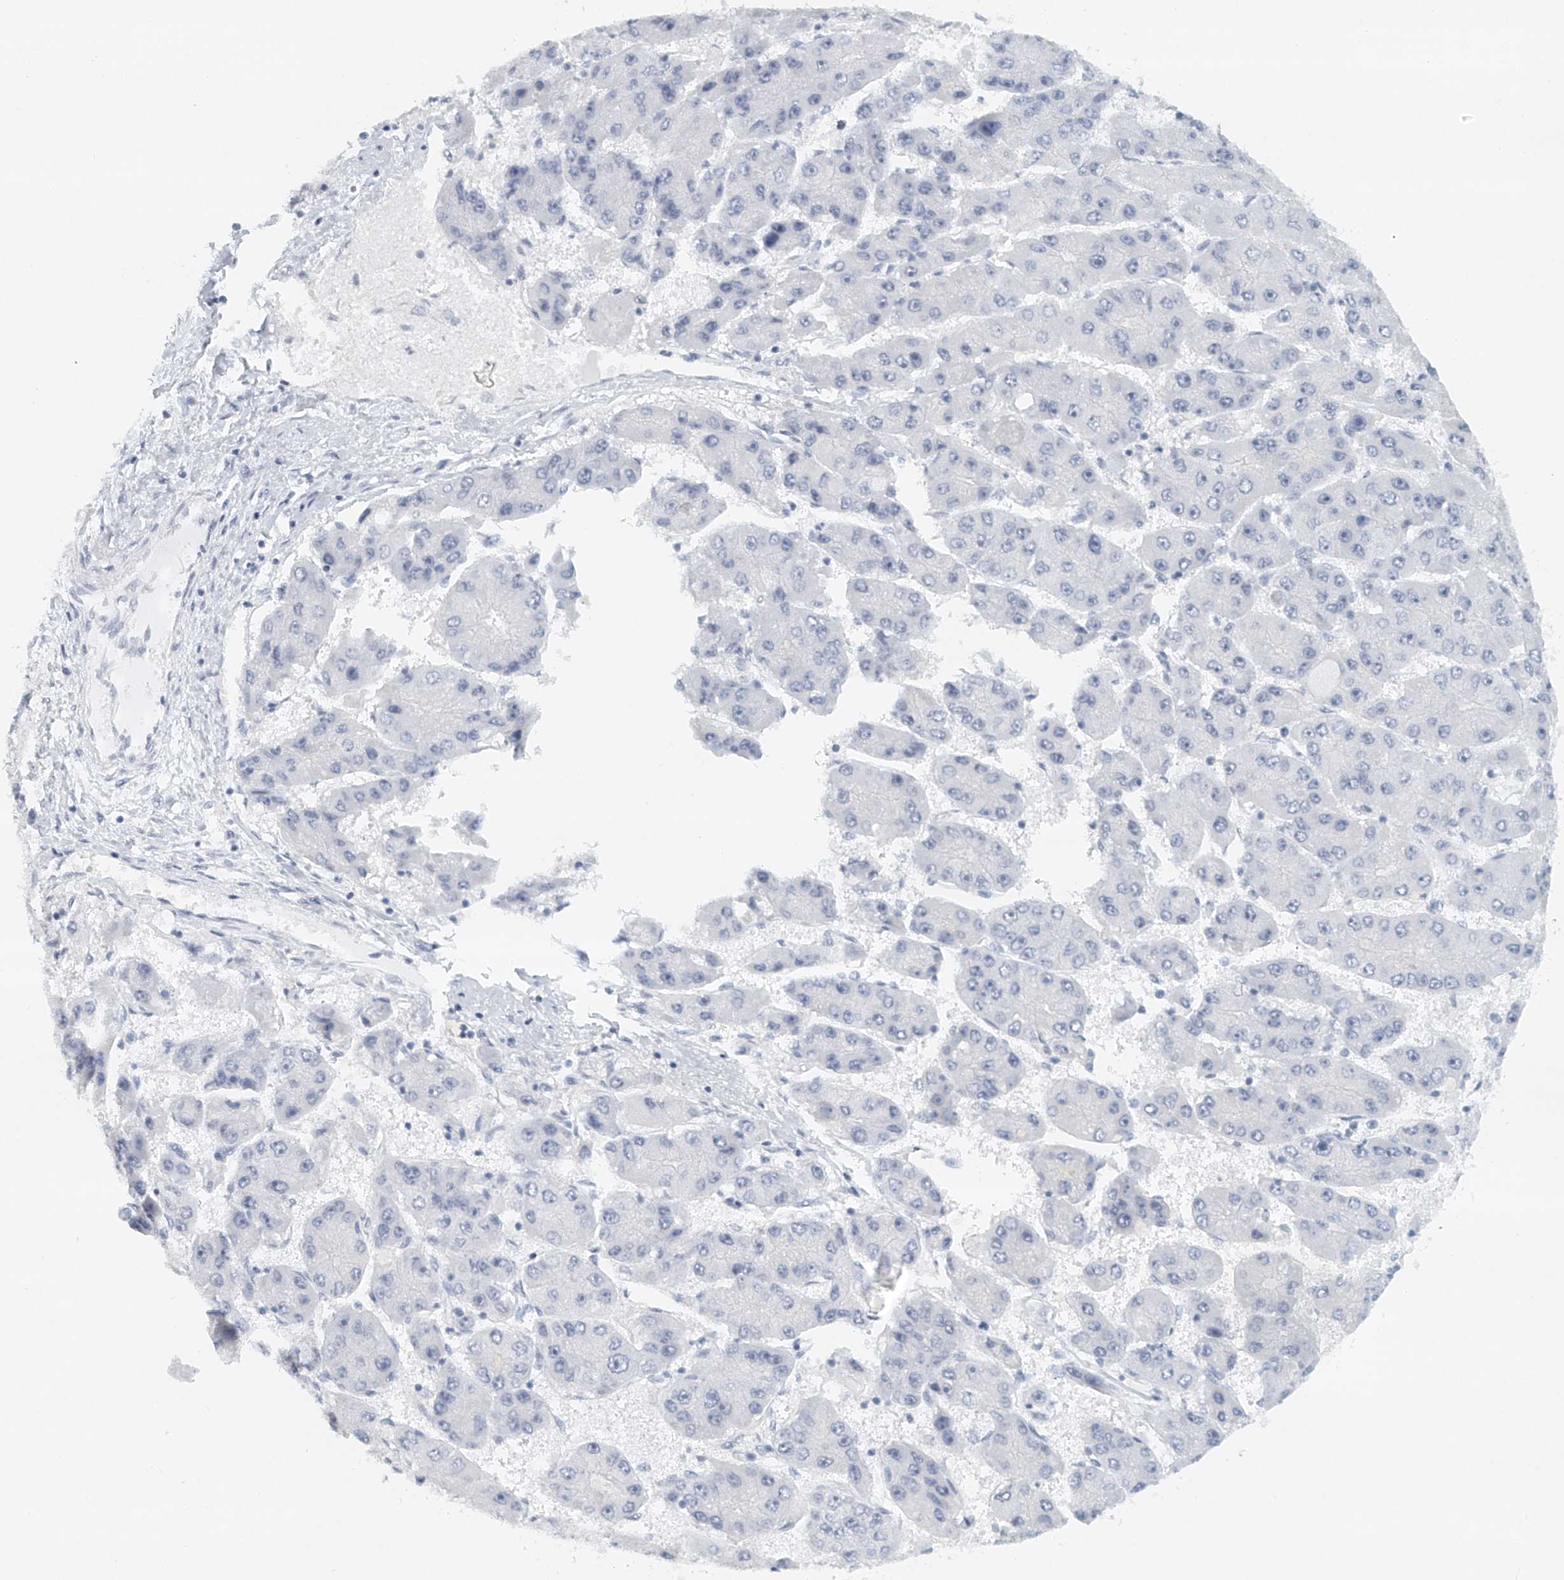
{"staining": {"intensity": "negative", "quantity": "none", "location": "none"}, "tissue": "liver cancer", "cell_type": "Tumor cells", "image_type": "cancer", "snomed": [{"axis": "morphology", "description": "Carcinoma, Hepatocellular, NOS"}, {"axis": "topography", "description": "Liver"}], "caption": "Tumor cells are negative for brown protein staining in liver hepatocellular carcinoma.", "gene": "FAT2", "patient": {"sex": "female", "age": 61}}